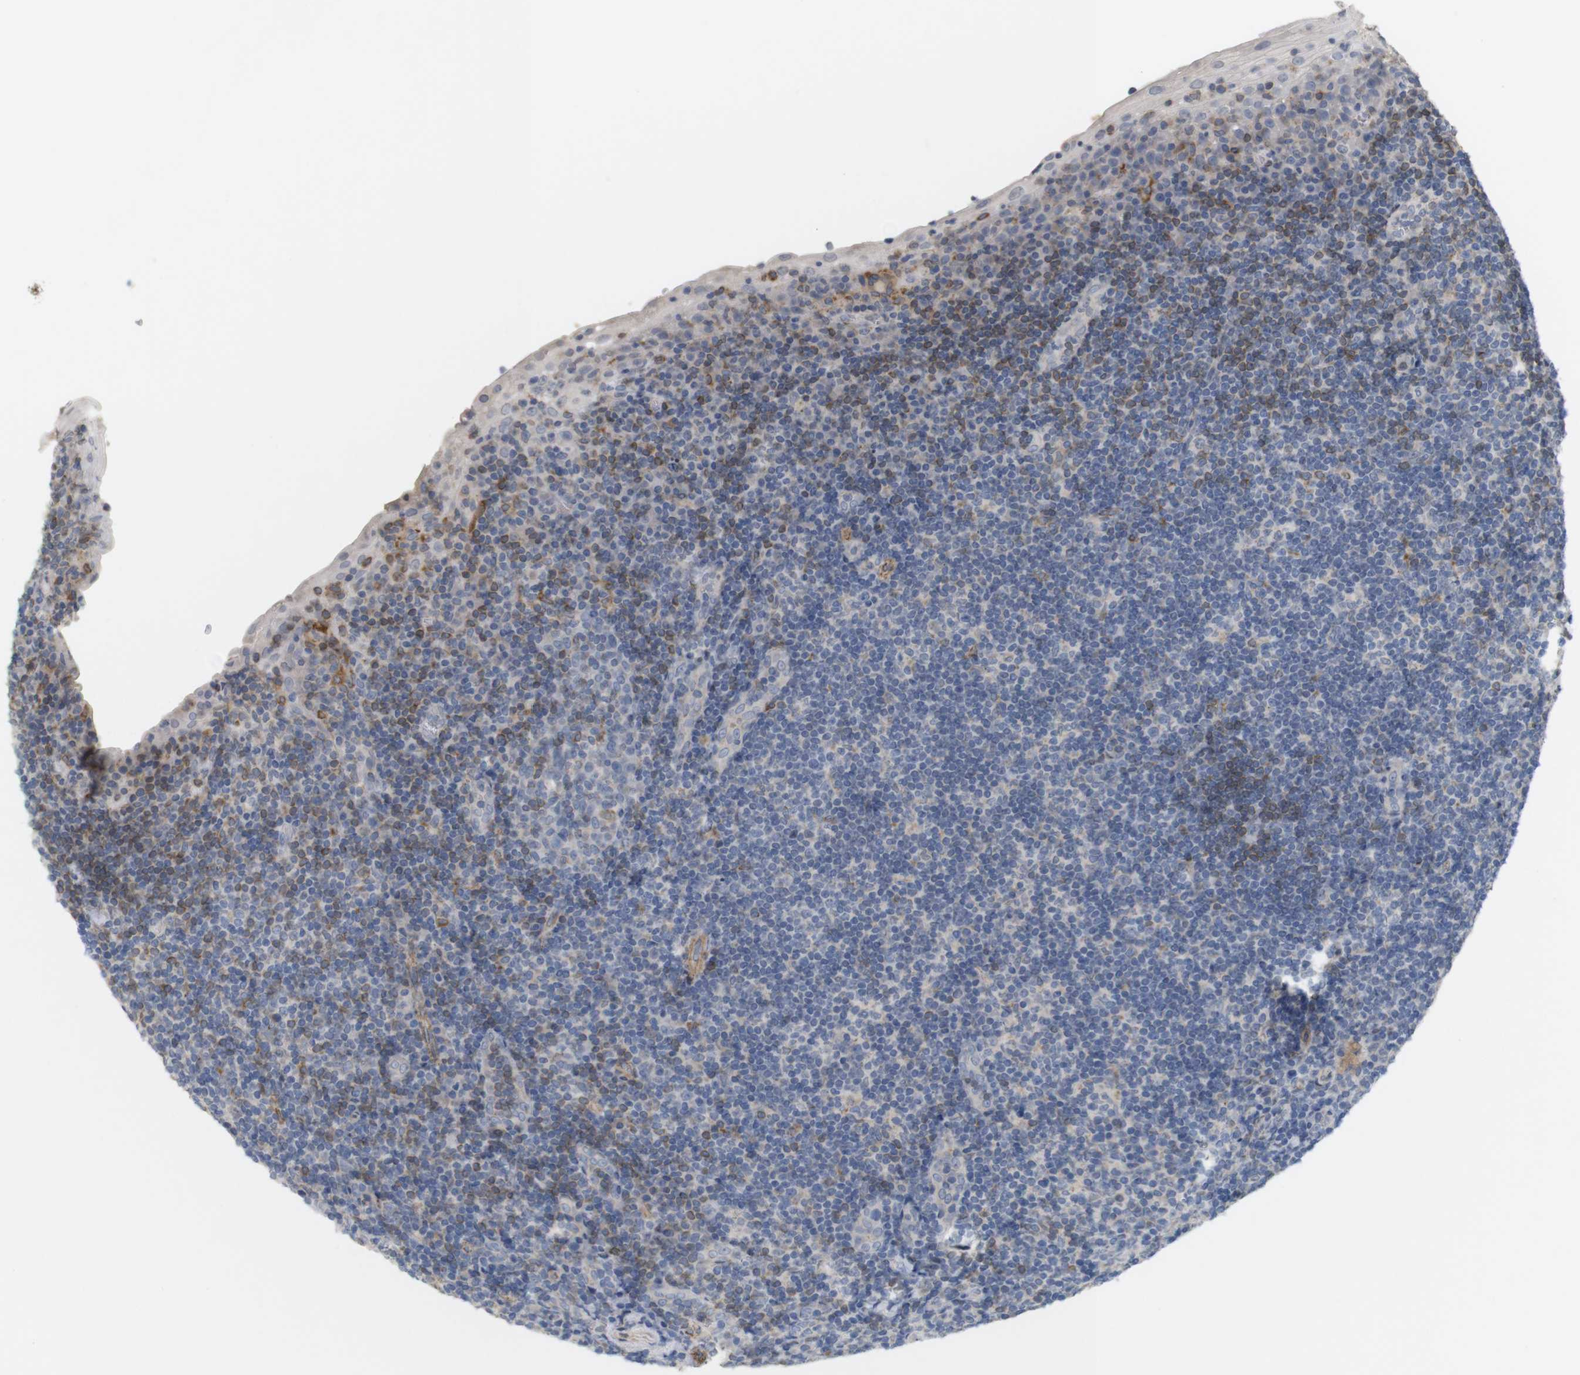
{"staining": {"intensity": "moderate", "quantity": "<25%", "location": "cytoplasmic/membranous"}, "tissue": "tonsil", "cell_type": "Germinal center cells", "image_type": "normal", "snomed": [{"axis": "morphology", "description": "Normal tissue, NOS"}, {"axis": "topography", "description": "Tonsil"}], "caption": "Germinal center cells reveal moderate cytoplasmic/membranous staining in about <25% of cells in unremarkable tonsil.", "gene": "ITPR1", "patient": {"sex": "male", "age": 37}}